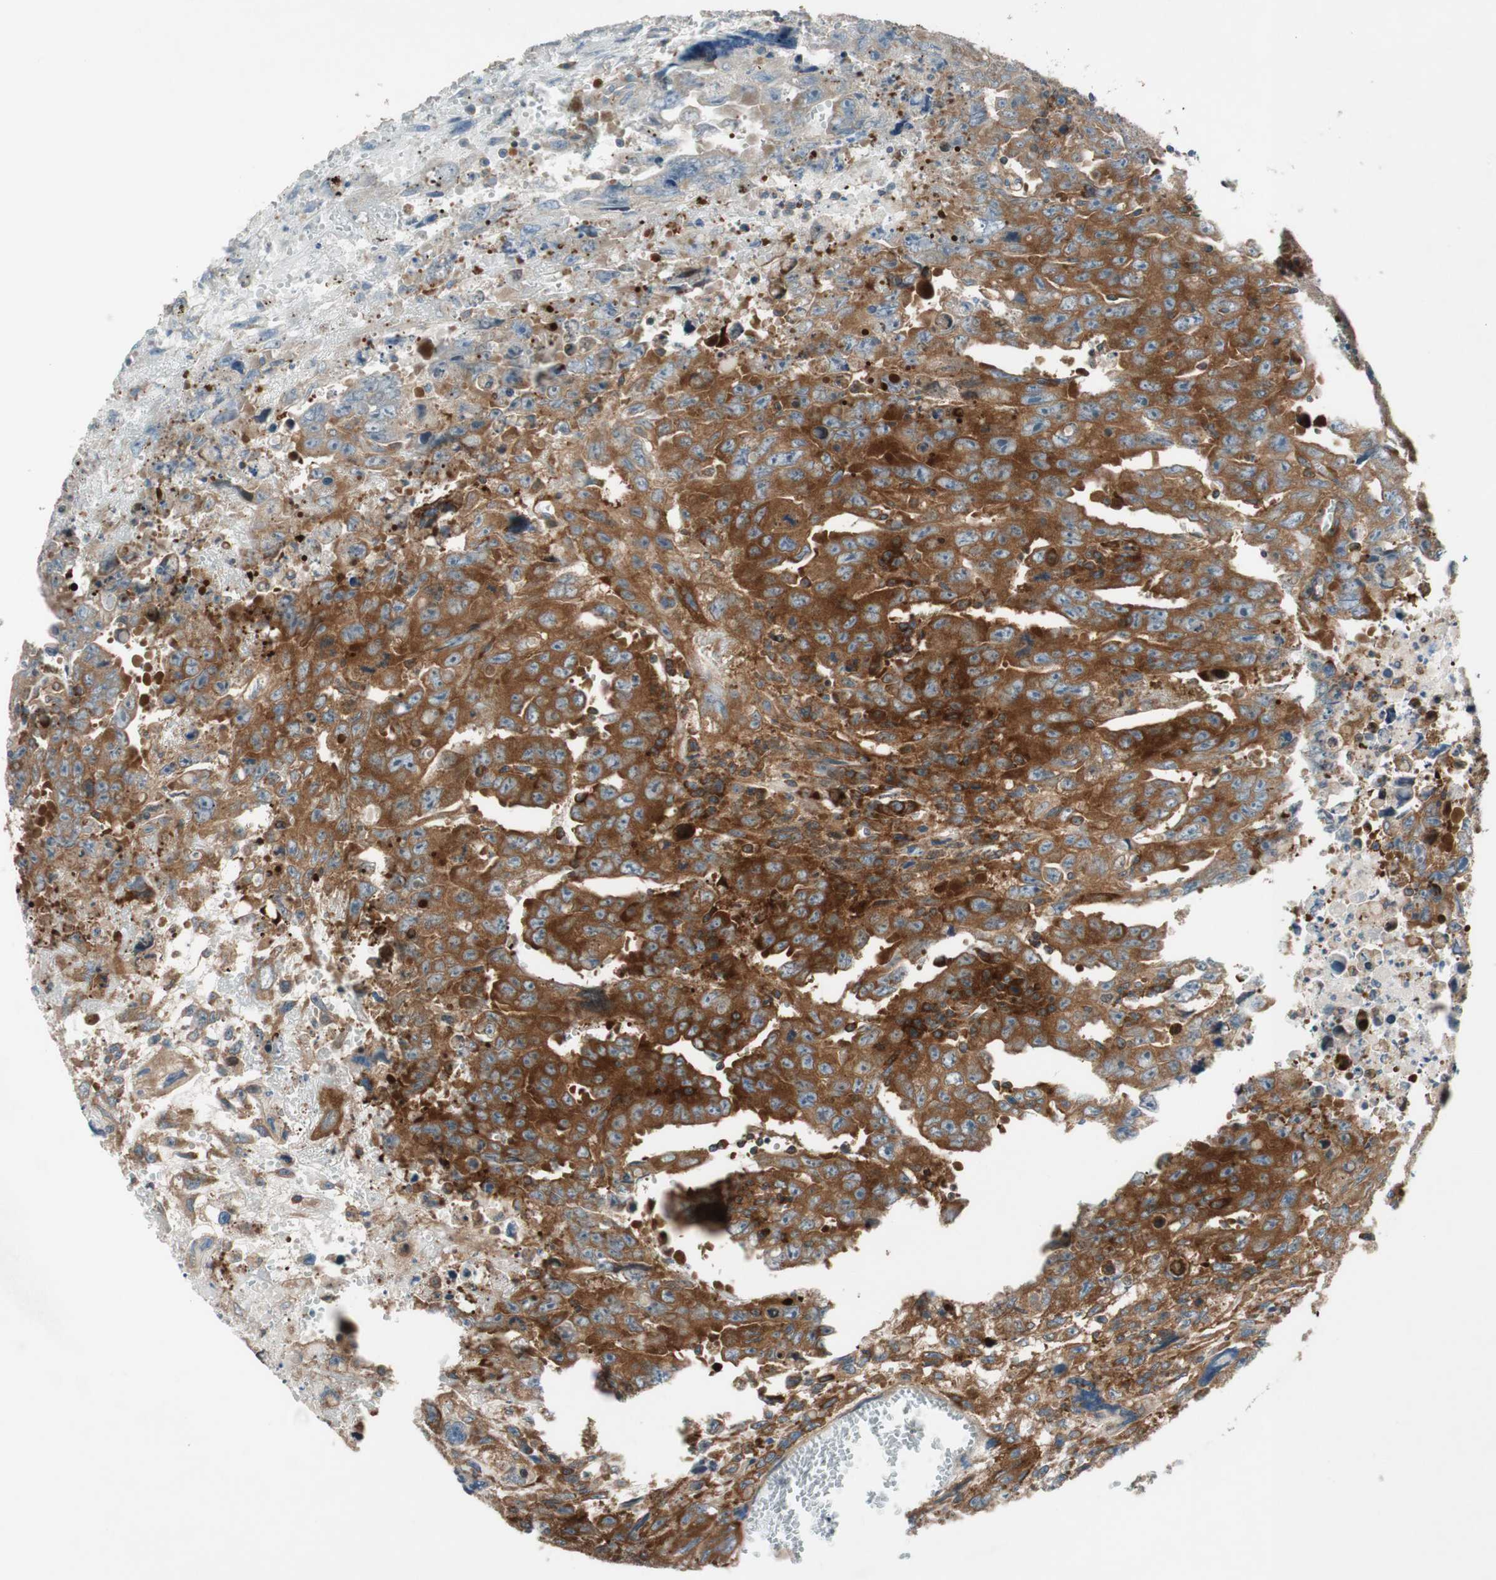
{"staining": {"intensity": "moderate", "quantity": ">75%", "location": "cytoplasmic/membranous"}, "tissue": "testis cancer", "cell_type": "Tumor cells", "image_type": "cancer", "snomed": [{"axis": "morphology", "description": "Carcinoma, Embryonal, NOS"}, {"axis": "topography", "description": "Testis"}], "caption": "Protein expression analysis of human testis cancer reveals moderate cytoplasmic/membranous positivity in about >75% of tumor cells.", "gene": "CCN4", "patient": {"sex": "male", "age": 28}}